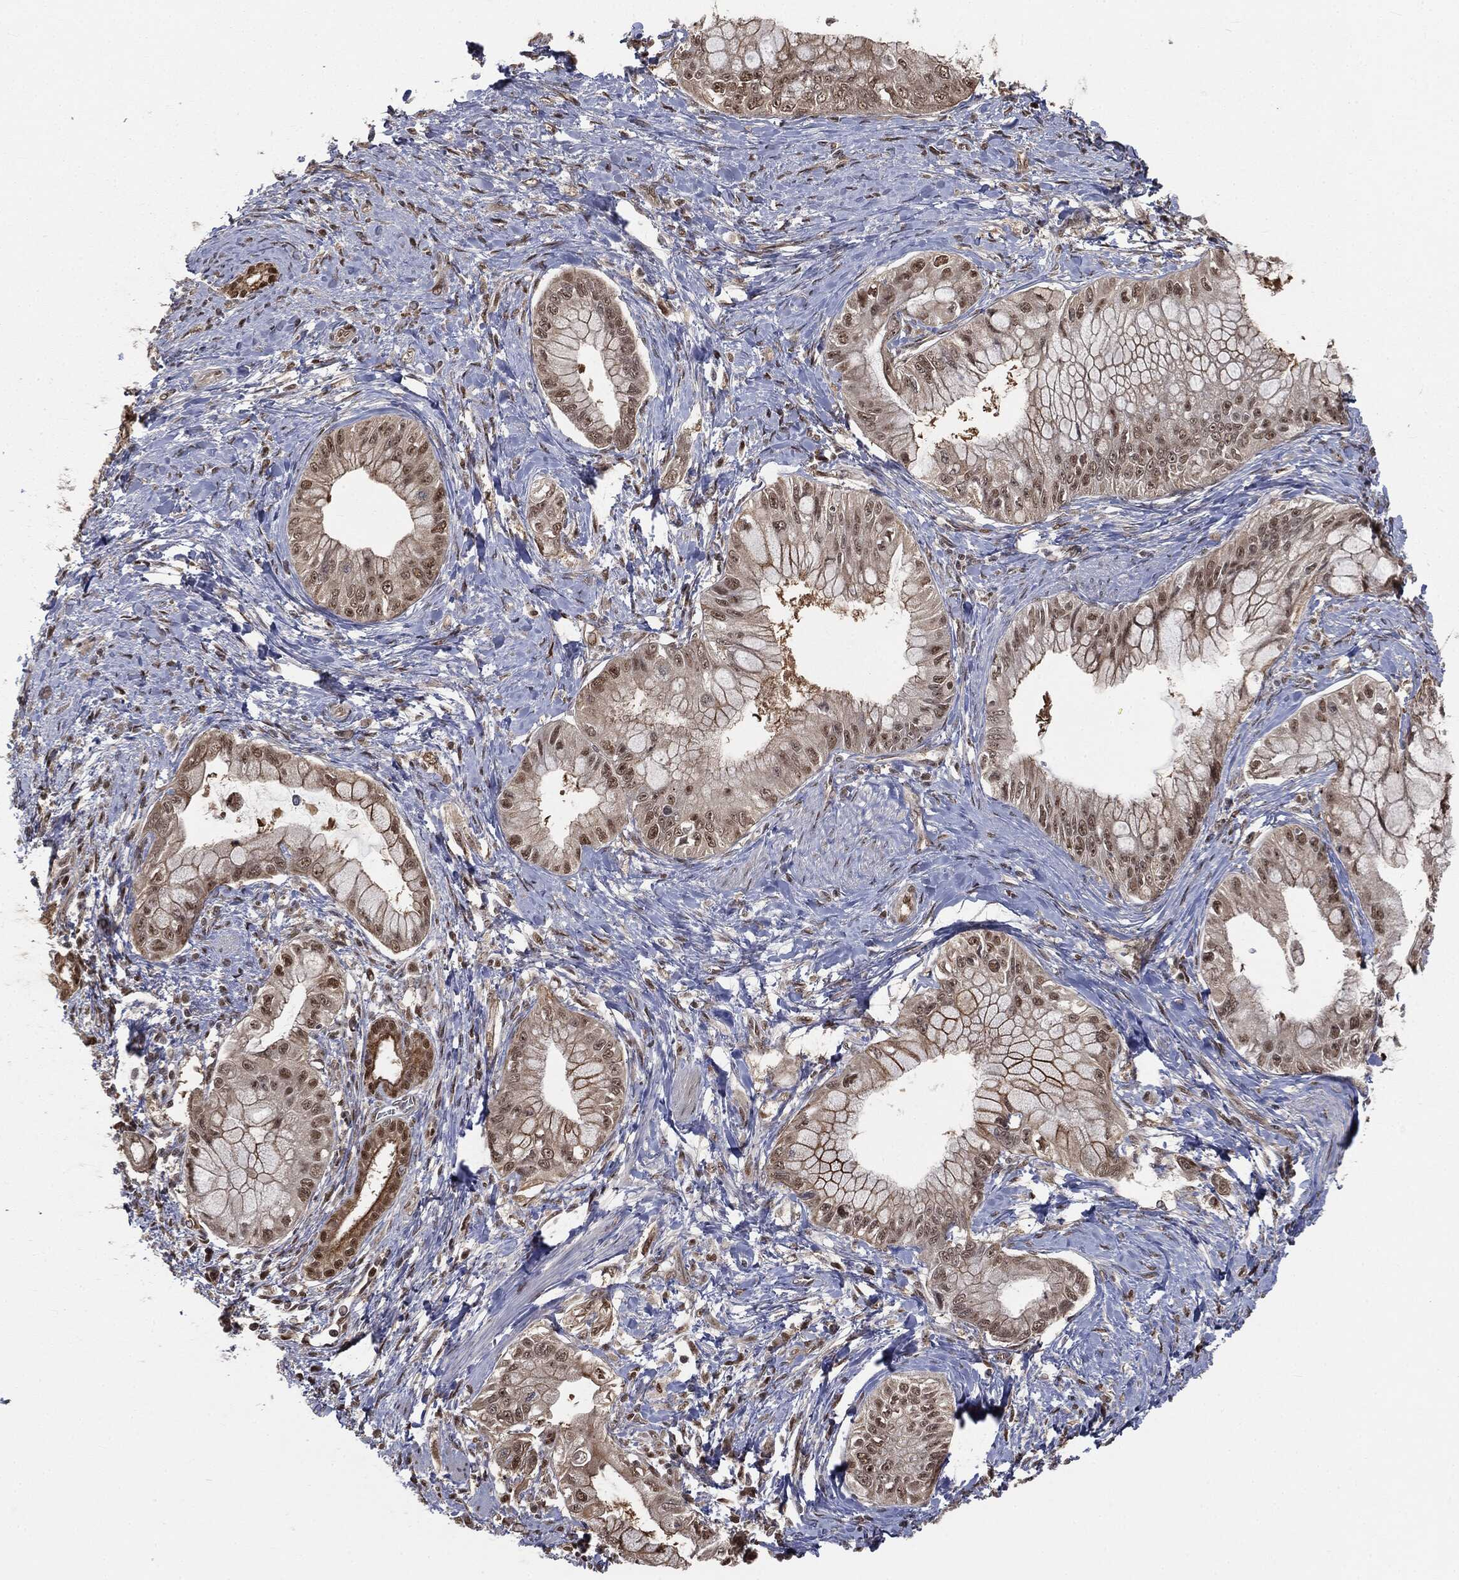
{"staining": {"intensity": "moderate", "quantity": "25%-75%", "location": "cytoplasmic/membranous,nuclear"}, "tissue": "pancreatic cancer", "cell_type": "Tumor cells", "image_type": "cancer", "snomed": [{"axis": "morphology", "description": "Adenocarcinoma, NOS"}, {"axis": "topography", "description": "Pancreas"}], "caption": "IHC histopathology image of neoplastic tissue: human pancreatic adenocarcinoma stained using immunohistochemistry (IHC) demonstrates medium levels of moderate protein expression localized specifically in the cytoplasmic/membranous and nuclear of tumor cells, appearing as a cytoplasmic/membranous and nuclear brown color.", "gene": "SHLD2", "patient": {"sex": "male", "age": 48}}